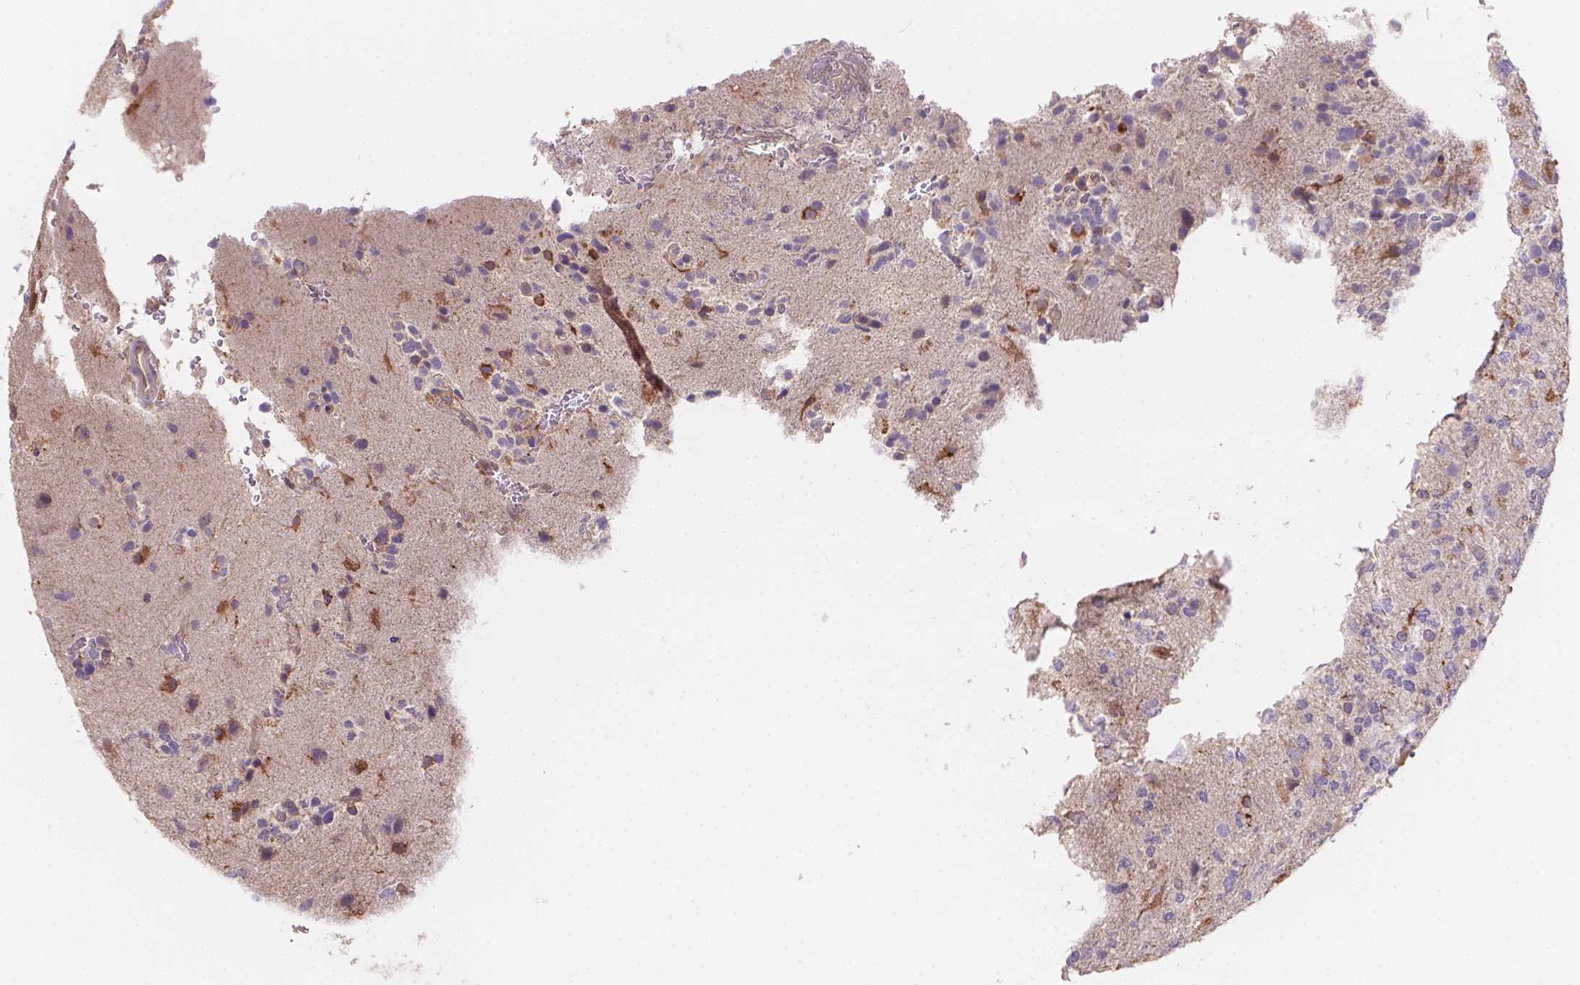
{"staining": {"intensity": "strong", "quantity": "25%-75%", "location": "cytoplasmic/membranous"}, "tissue": "glioma", "cell_type": "Tumor cells", "image_type": "cancer", "snomed": [{"axis": "morphology", "description": "Glioma, malignant, High grade"}, {"axis": "topography", "description": "Brain"}], "caption": "Malignant high-grade glioma stained with a protein marker shows strong staining in tumor cells.", "gene": "CDK10", "patient": {"sex": "female", "age": 71}}